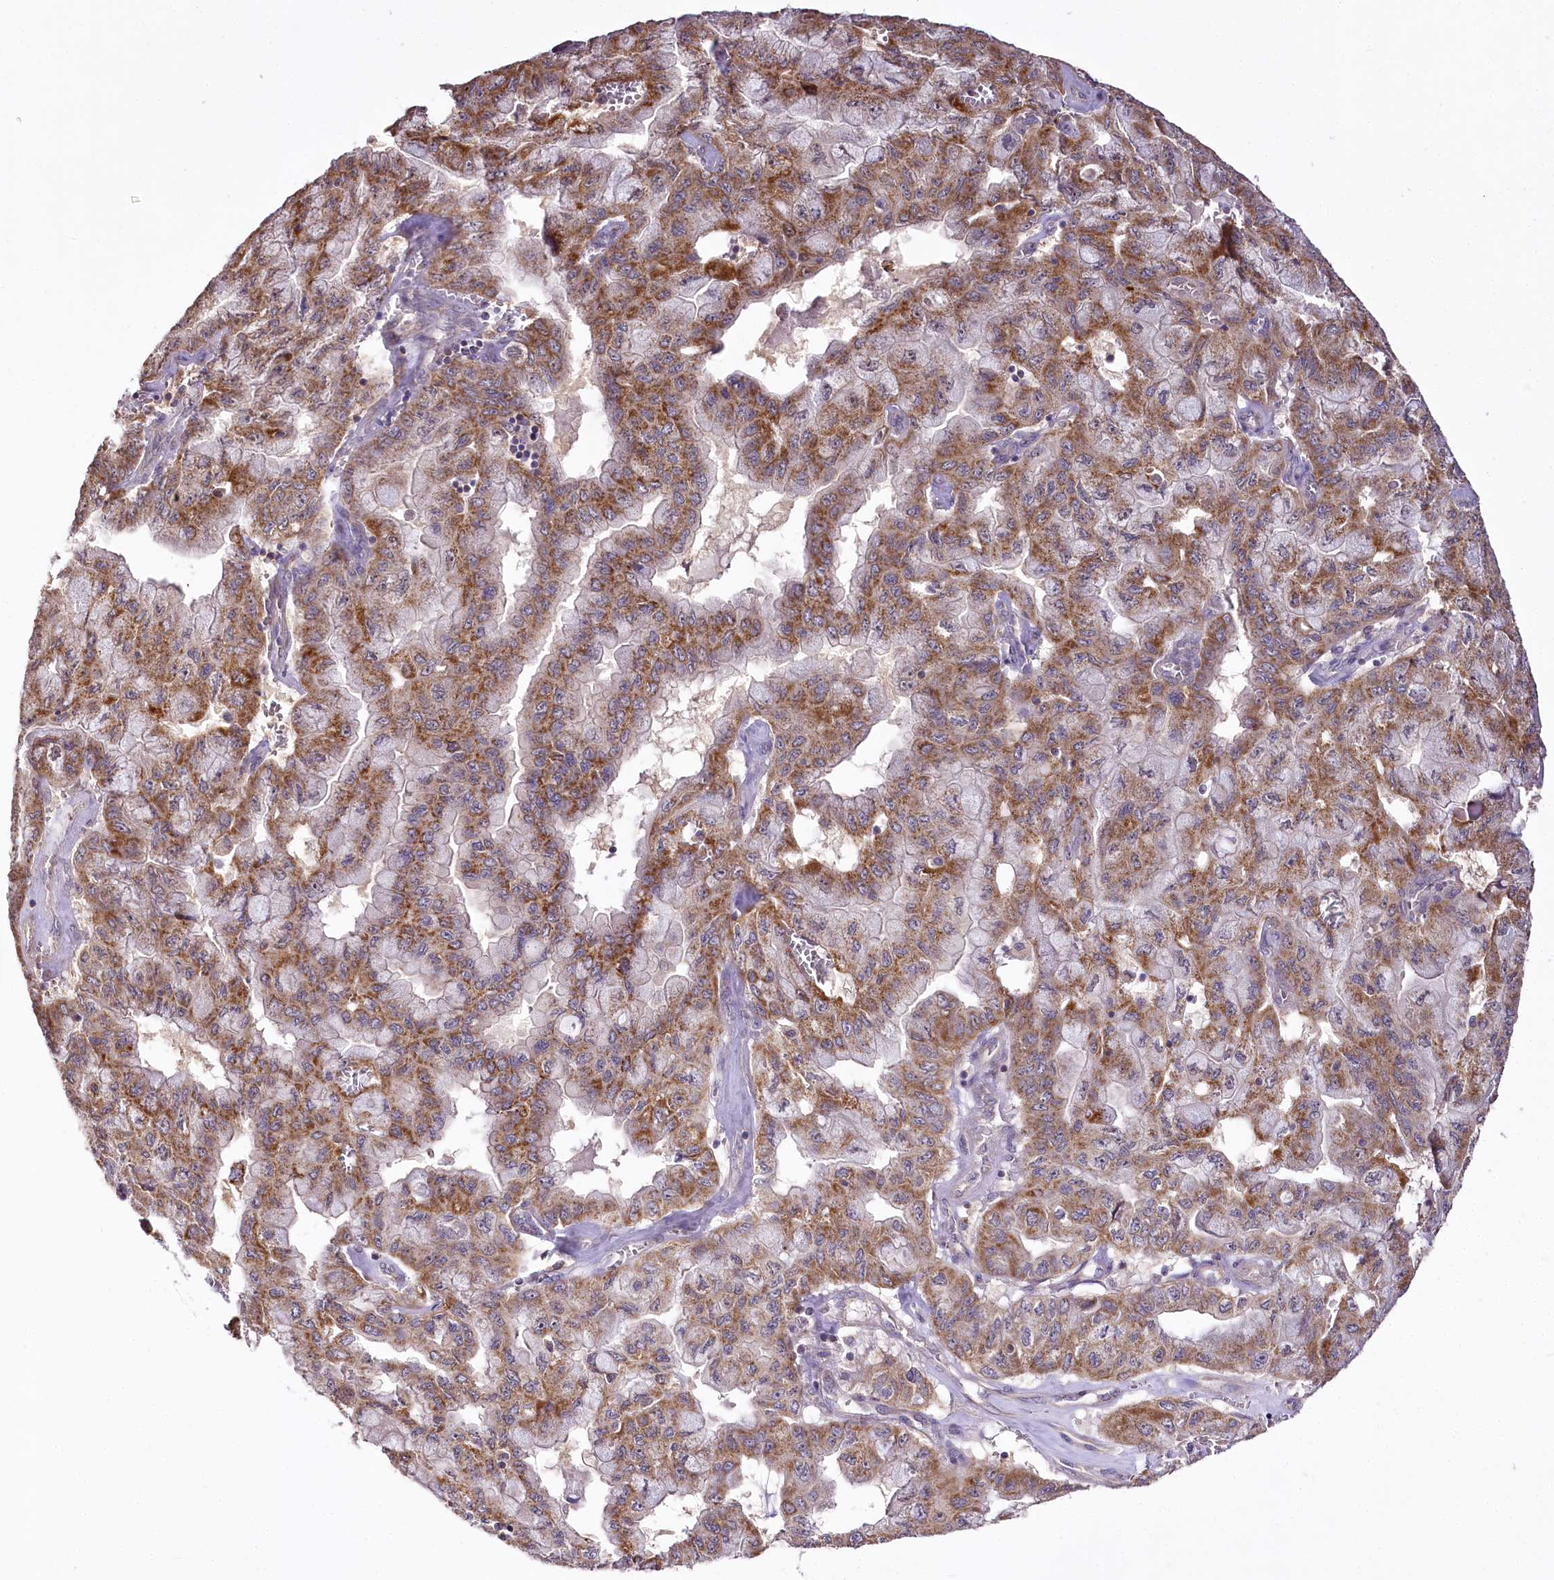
{"staining": {"intensity": "moderate", "quantity": ">75%", "location": "cytoplasmic/membranous"}, "tissue": "pancreatic cancer", "cell_type": "Tumor cells", "image_type": "cancer", "snomed": [{"axis": "morphology", "description": "Adenocarcinoma, NOS"}, {"axis": "topography", "description": "Pancreas"}], "caption": "Protein staining of adenocarcinoma (pancreatic) tissue demonstrates moderate cytoplasmic/membranous positivity in approximately >75% of tumor cells. Immunohistochemistry (ihc) stains the protein of interest in brown and the nuclei are stained blue.", "gene": "ZNF226", "patient": {"sex": "male", "age": 51}}